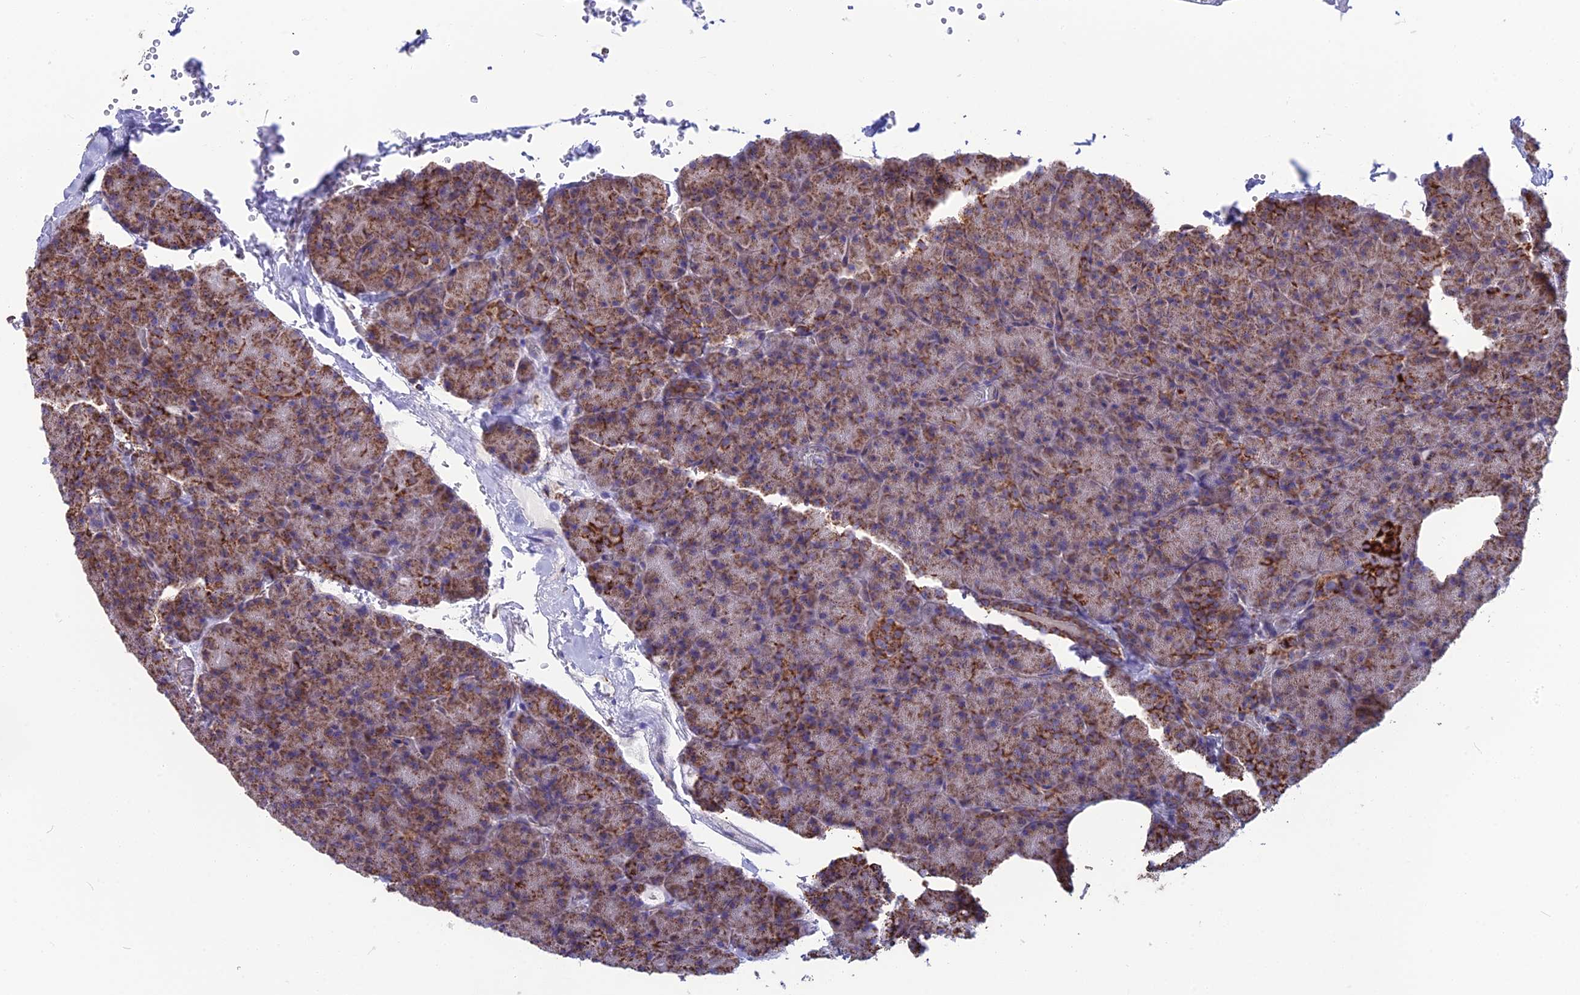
{"staining": {"intensity": "moderate", "quantity": ">75%", "location": "cytoplasmic/membranous"}, "tissue": "pancreas", "cell_type": "Exocrine glandular cells", "image_type": "normal", "snomed": [{"axis": "morphology", "description": "Normal tissue, NOS"}, {"axis": "morphology", "description": "Carcinoid, malignant, NOS"}, {"axis": "topography", "description": "Pancreas"}], "caption": "High-magnification brightfield microscopy of normal pancreas stained with DAB (3,3'-diaminobenzidine) (brown) and counterstained with hematoxylin (blue). exocrine glandular cells exhibit moderate cytoplasmic/membranous expression is identified in about>75% of cells.", "gene": "CS", "patient": {"sex": "female", "age": 35}}